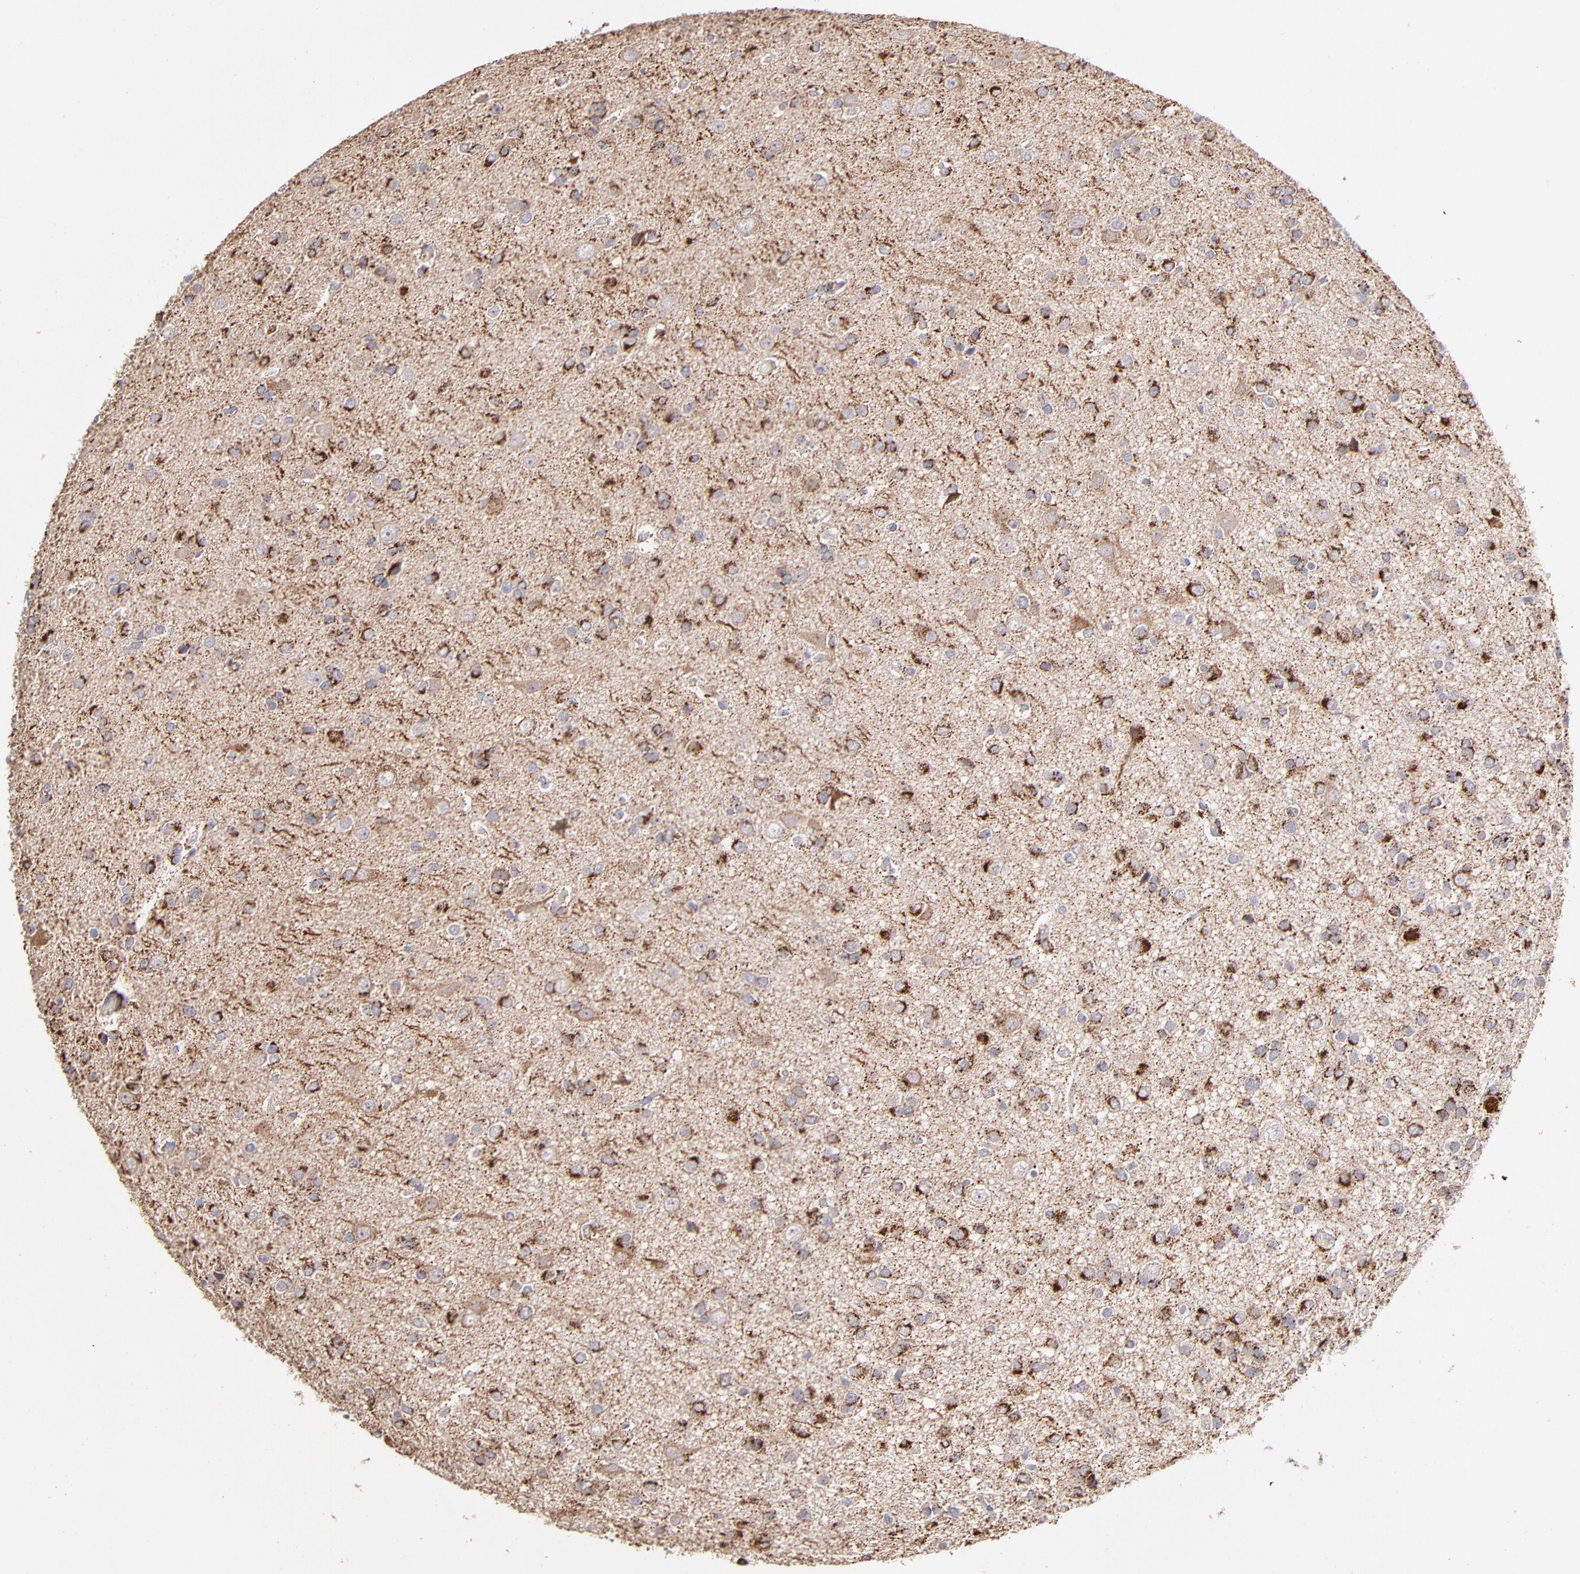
{"staining": {"intensity": "strong", "quantity": ">75%", "location": "cytoplasmic/membranous"}, "tissue": "glioma", "cell_type": "Tumor cells", "image_type": "cancer", "snomed": [{"axis": "morphology", "description": "Glioma, malignant, Low grade"}, {"axis": "topography", "description": "Brain"}], "caption": "IHC (DAB (3,3'-diaminobenzidine)) staining of human glioma demonstrates strong cytoplasmic/membranous protein staining in about >75% of tumor cells.", "gene": "GLDC", "patient": {"sex": "male", "age": 42}}